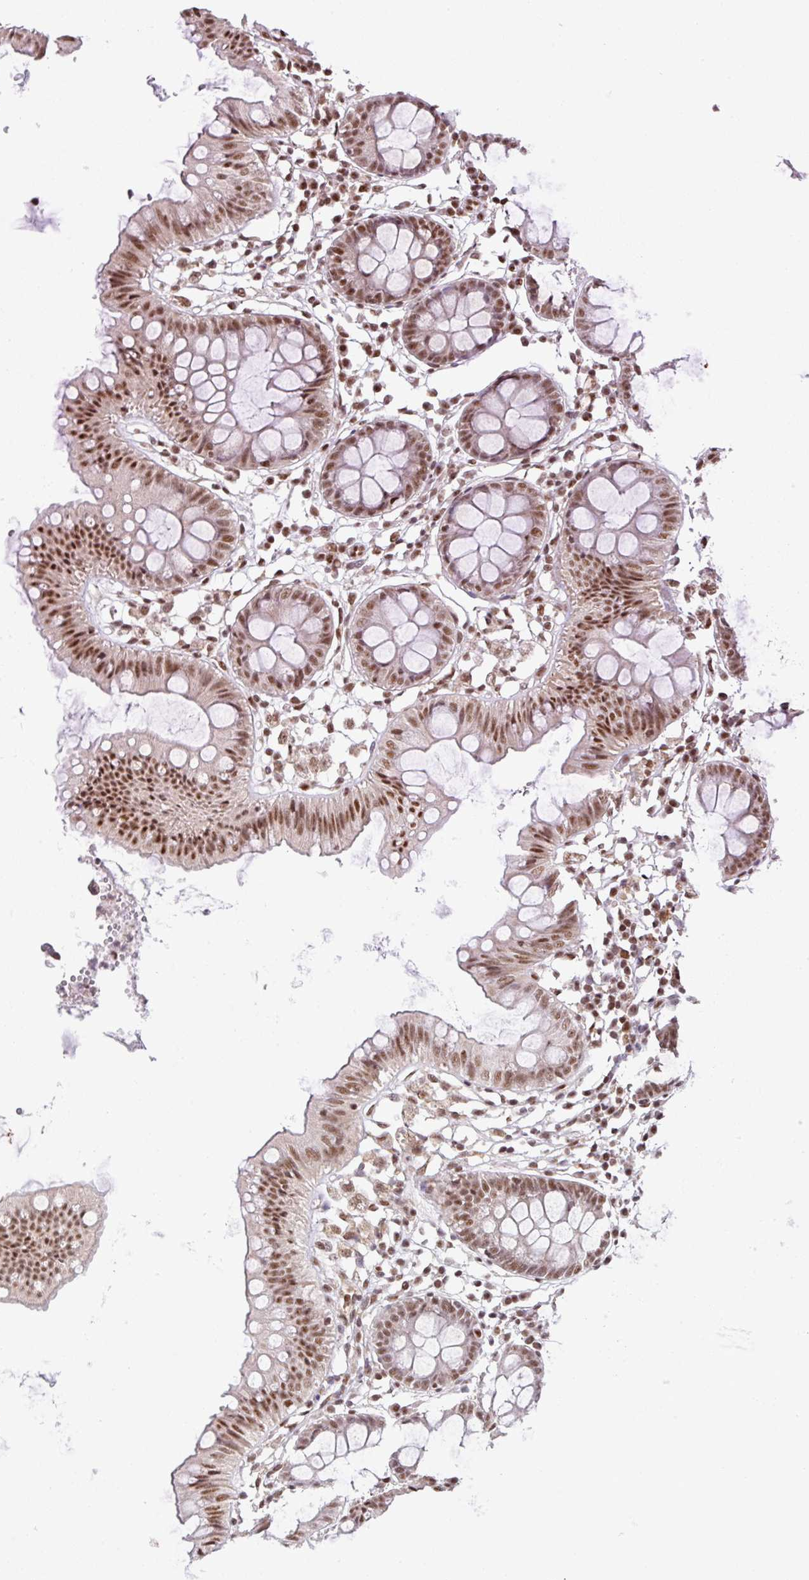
{"staining": {"intensity": "moderate", "quantity": ">75%", "location": "nuclear"}, "tissue": "colon", "cell_type": "Endothelial cells", "image_type": "normal", "snomed": [{"axis": "morphology", "description": "Normal tissue, NOS"}, {"axis": "topography", "description": "Colon"}], "caption": "Colon stained with DAB immunohistochemistry displays medium levels of moderate nuclear expression in about >75% of endothelial cells. (IHC, brightfield microscopy, high magnification).", "gene": "PLK1", "patient": {"sex": "female", "age": 84}}